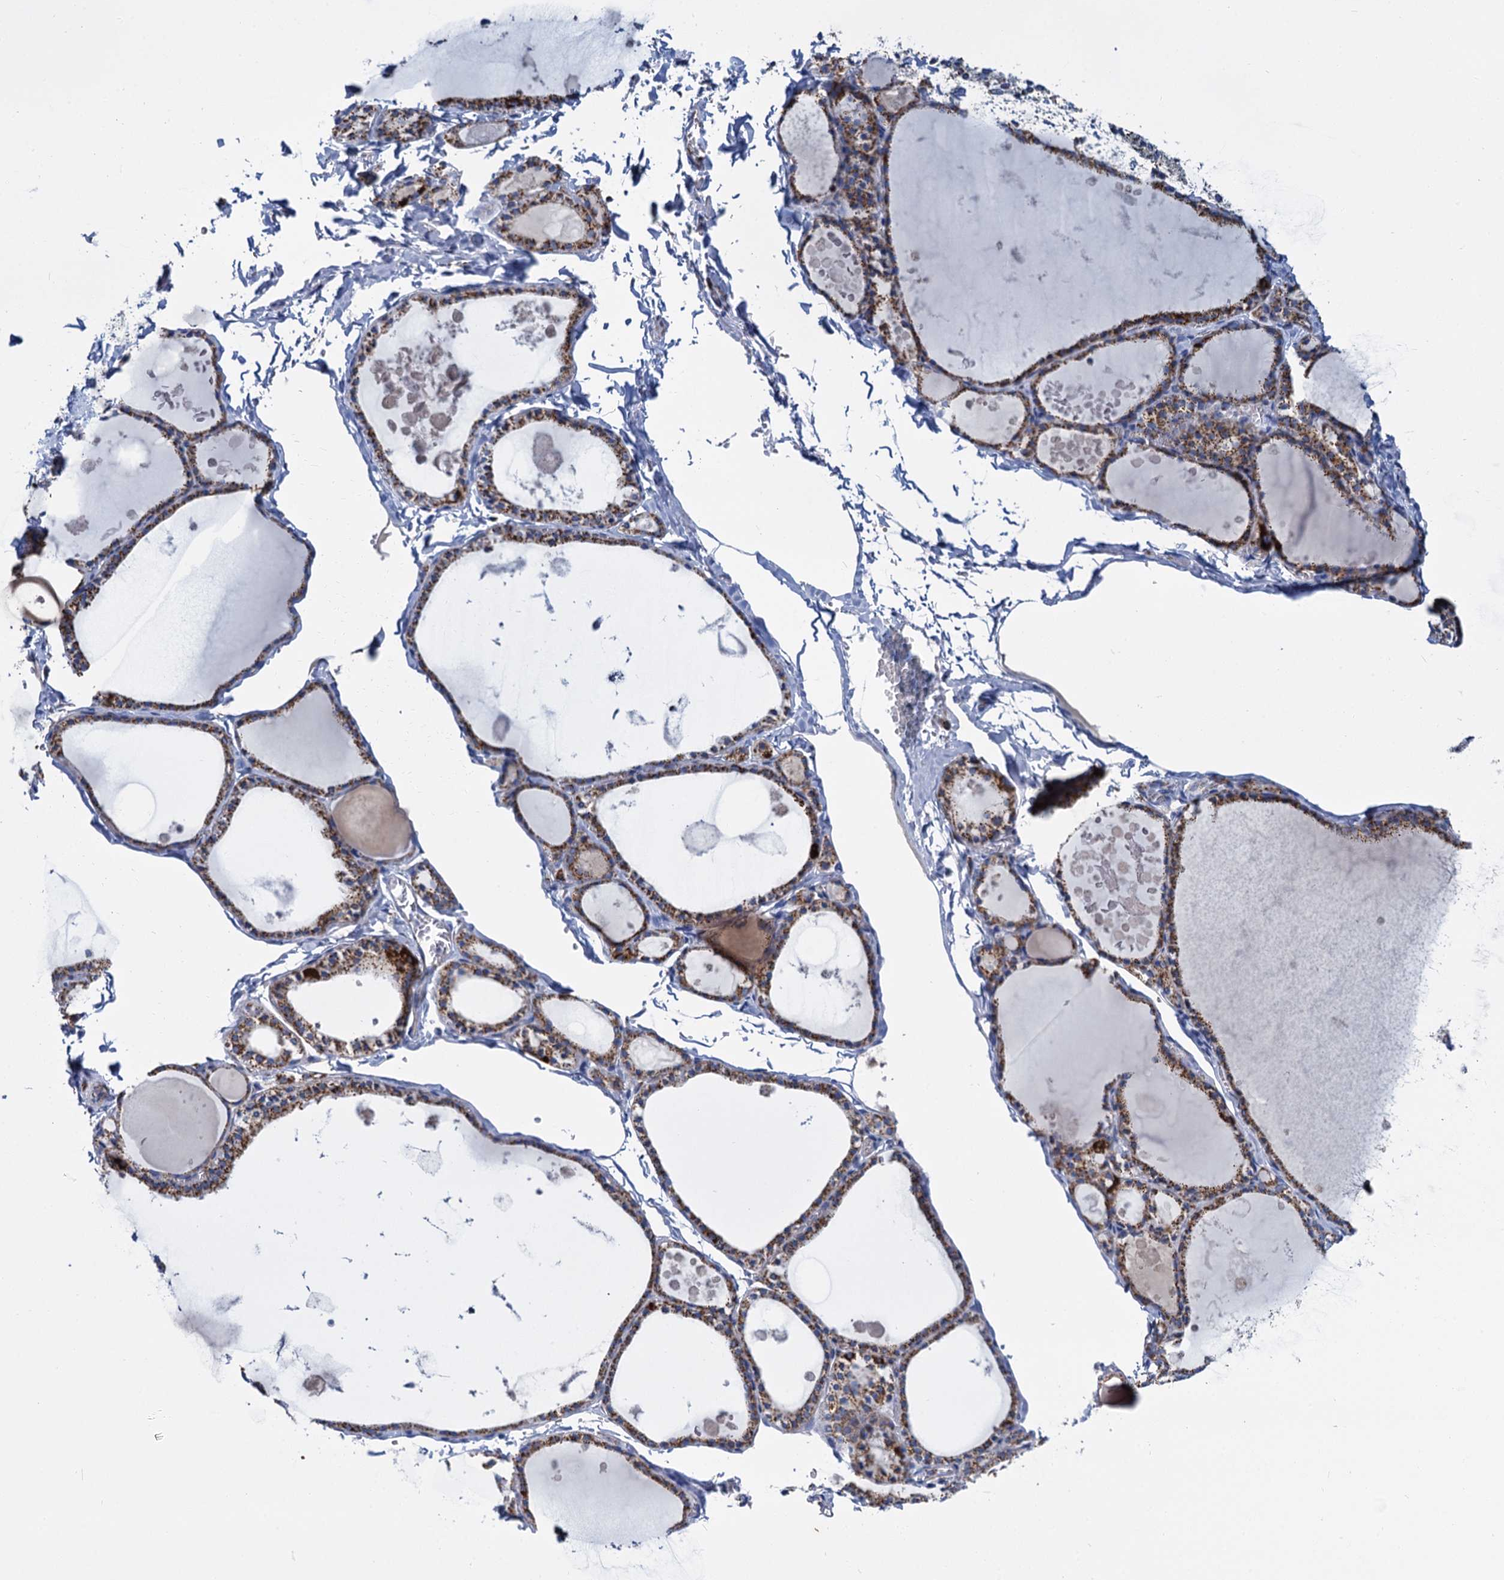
{"staining": {"intensity": "moderate", "quantity": ">75%", "location": "cytoplasmic/membranous"}, "tissue": "thyroid gland", "cell_type": "Glandular cells", "image_type": "normal", "snomed": [{"axis": "morphology", "description": "Normal tissue, NOS"}, {"axis": "topography", "description": "Thyroid gland"}], "caption": "Thyroid gland was stained to show a protein in brown. There is medium levels of moderate cytoplasmic/membranous expression in about >75% of glandular cells. The staining was performed using DAB (3,3'-diaminobenzidine), with brown indicating positive protein expression. Nuclei are stained blue with hematoxylin.", "gene": "CCP110", "patient": {"sex": "male", "age": 56}}